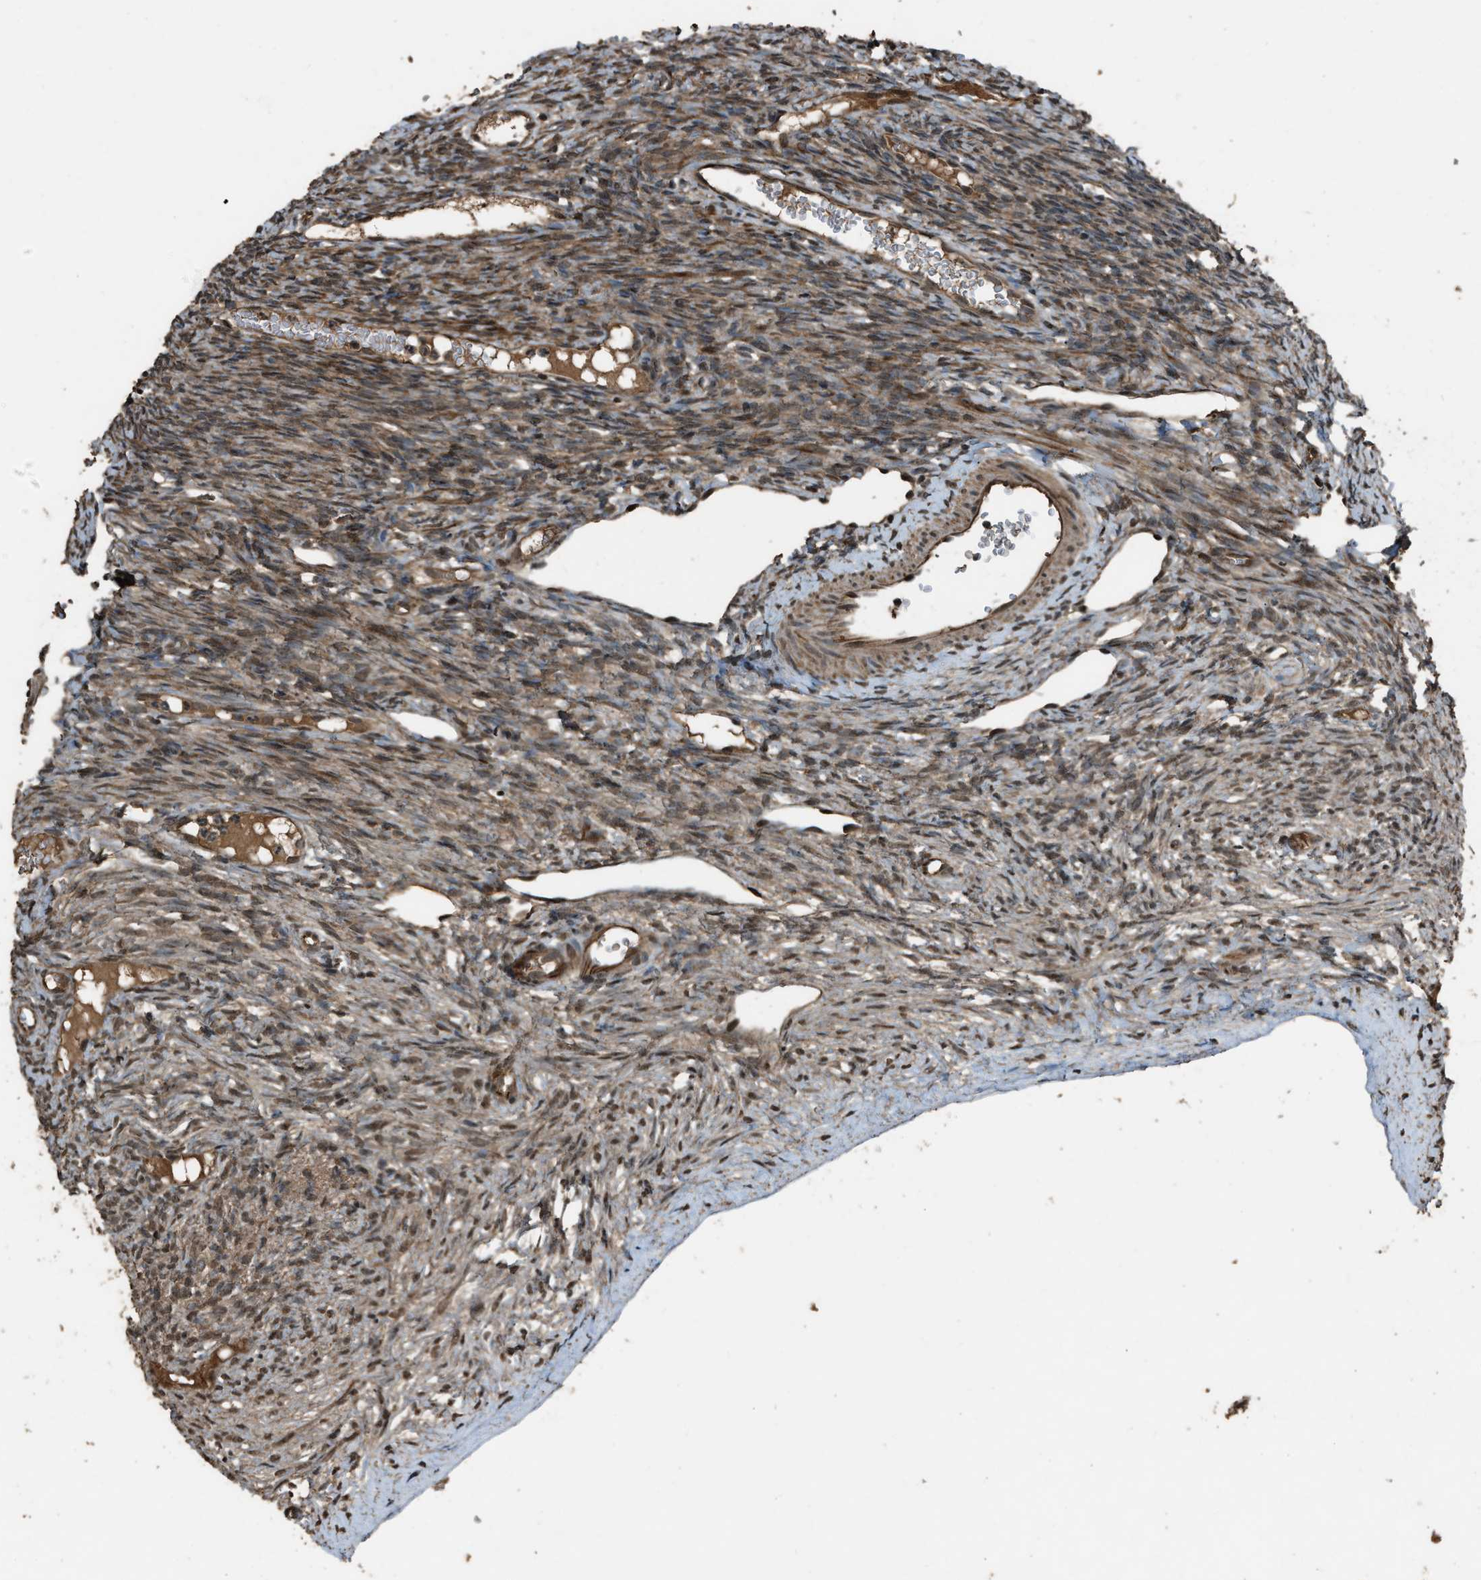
{"staining": {"intensity": "weak", "quantity": ">75%", "location": "cytoplasmic/membranous,nuclear"}, "tissue": "ovary", "cell_type": "Ovarian stroma cells", "image_type": "normal", "snomed": [{"axis": "morphology", "description": "Normal tissue, NOS"}, {"axis": "topography", "description": "Ovary"}], "caption": "An image of ovary stained for a protein shows weak cytoplasmic/membranous,nuclear brown staining in ovarian stroma cells.", "gene": "SERTAD2", "patient": {"sex": "female", "age": 33}}